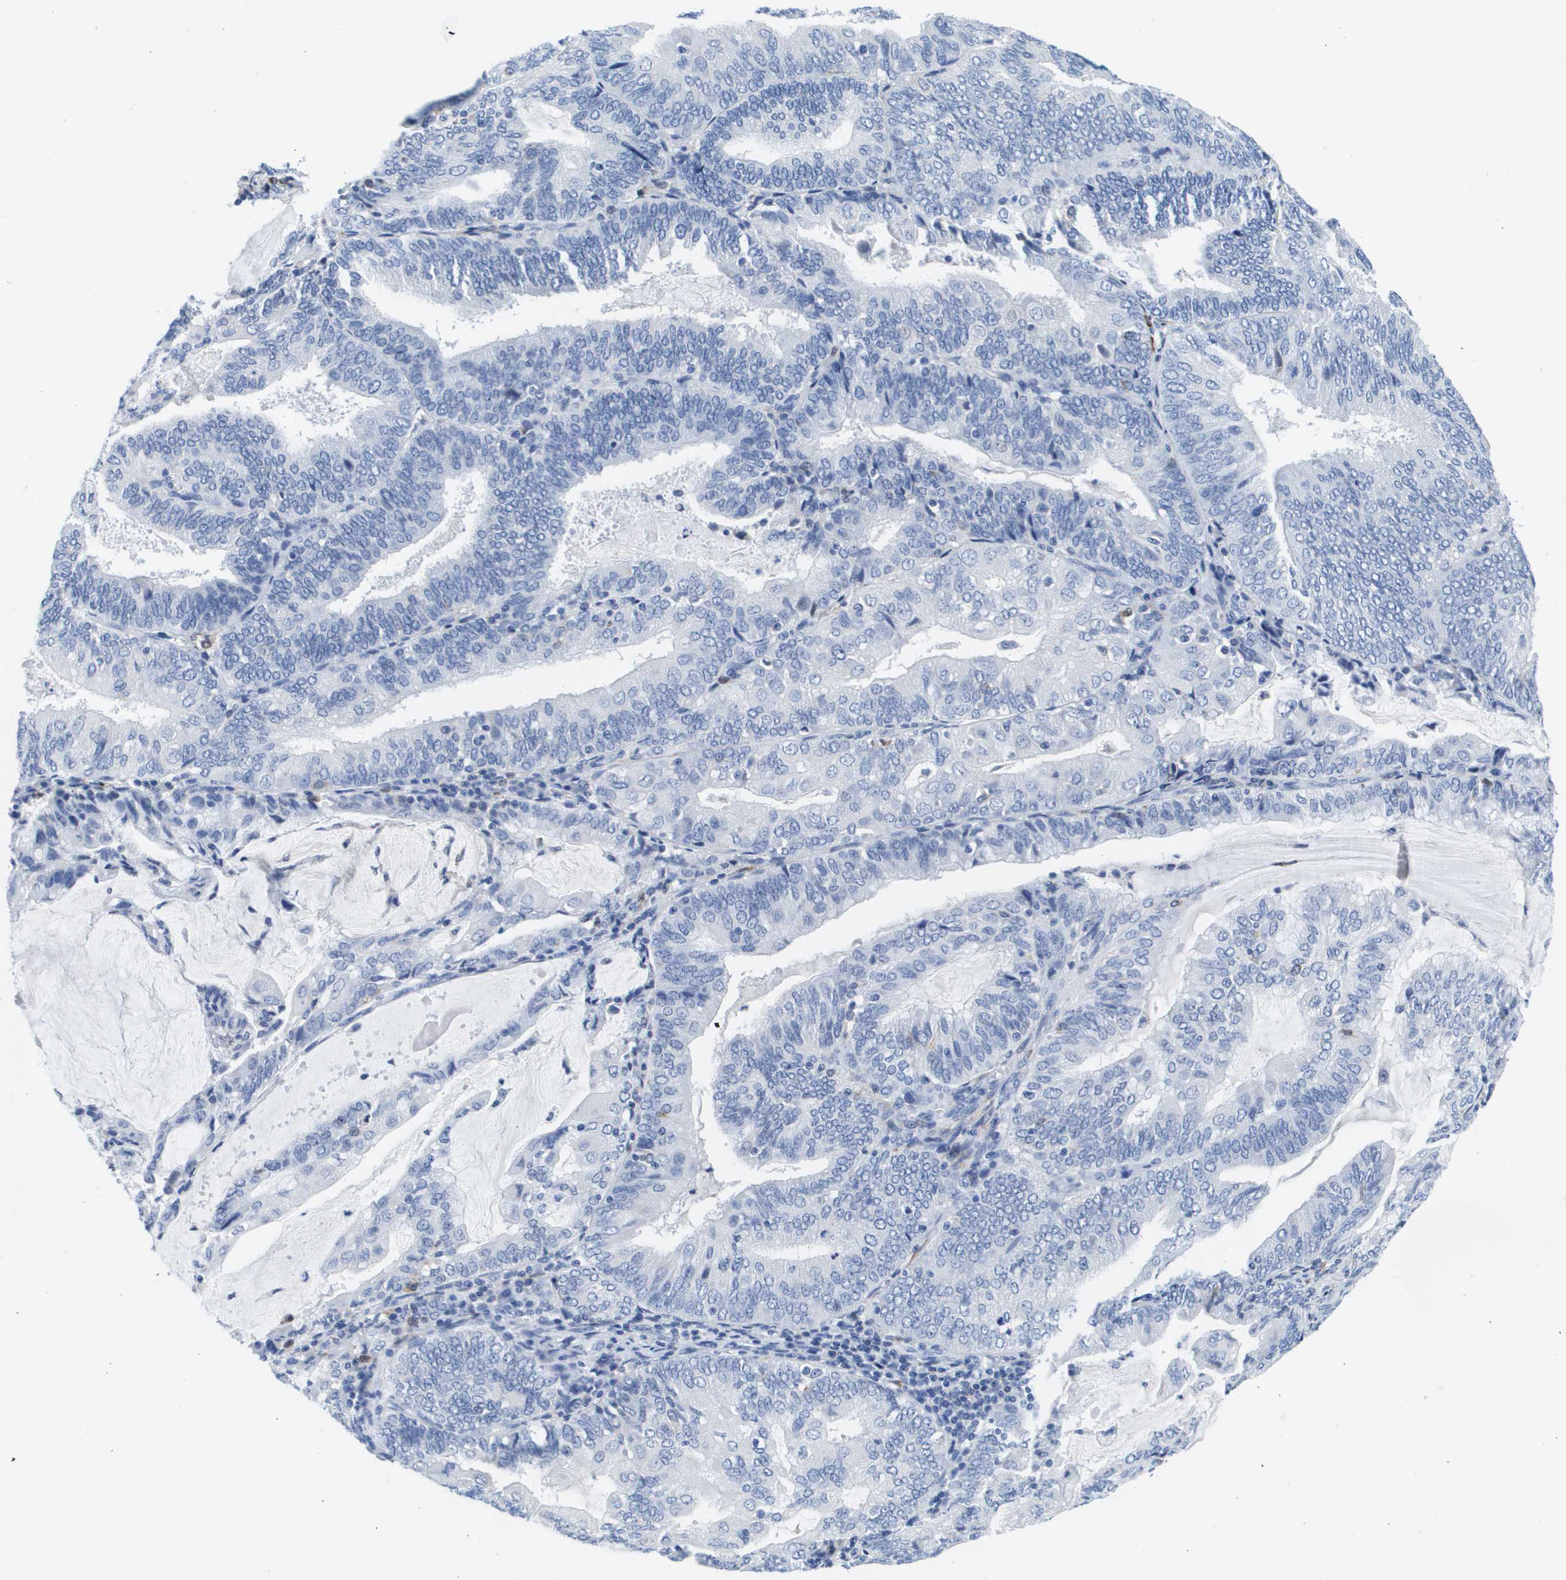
{"staining": {"intensity": "negative", "quantity": "none", "location": "none"}, "tissue": "endometrial cancer", "cell_type": "Tumor cells", "image_type": "cancer", "snomed": [{"axis": "morphology", "description": "Adenocarcinoma, NOS"}, {"axis": "topography", "description": "Endometrium"}], "caption": "High power microscopy photomicrograph of an IHC micrograph of endometrial cancer (adenocarcinoma), revealing no significant staining in tumor cells.", "gene": "HMOX1", "patient": {"sex": "female", "age": 81}}